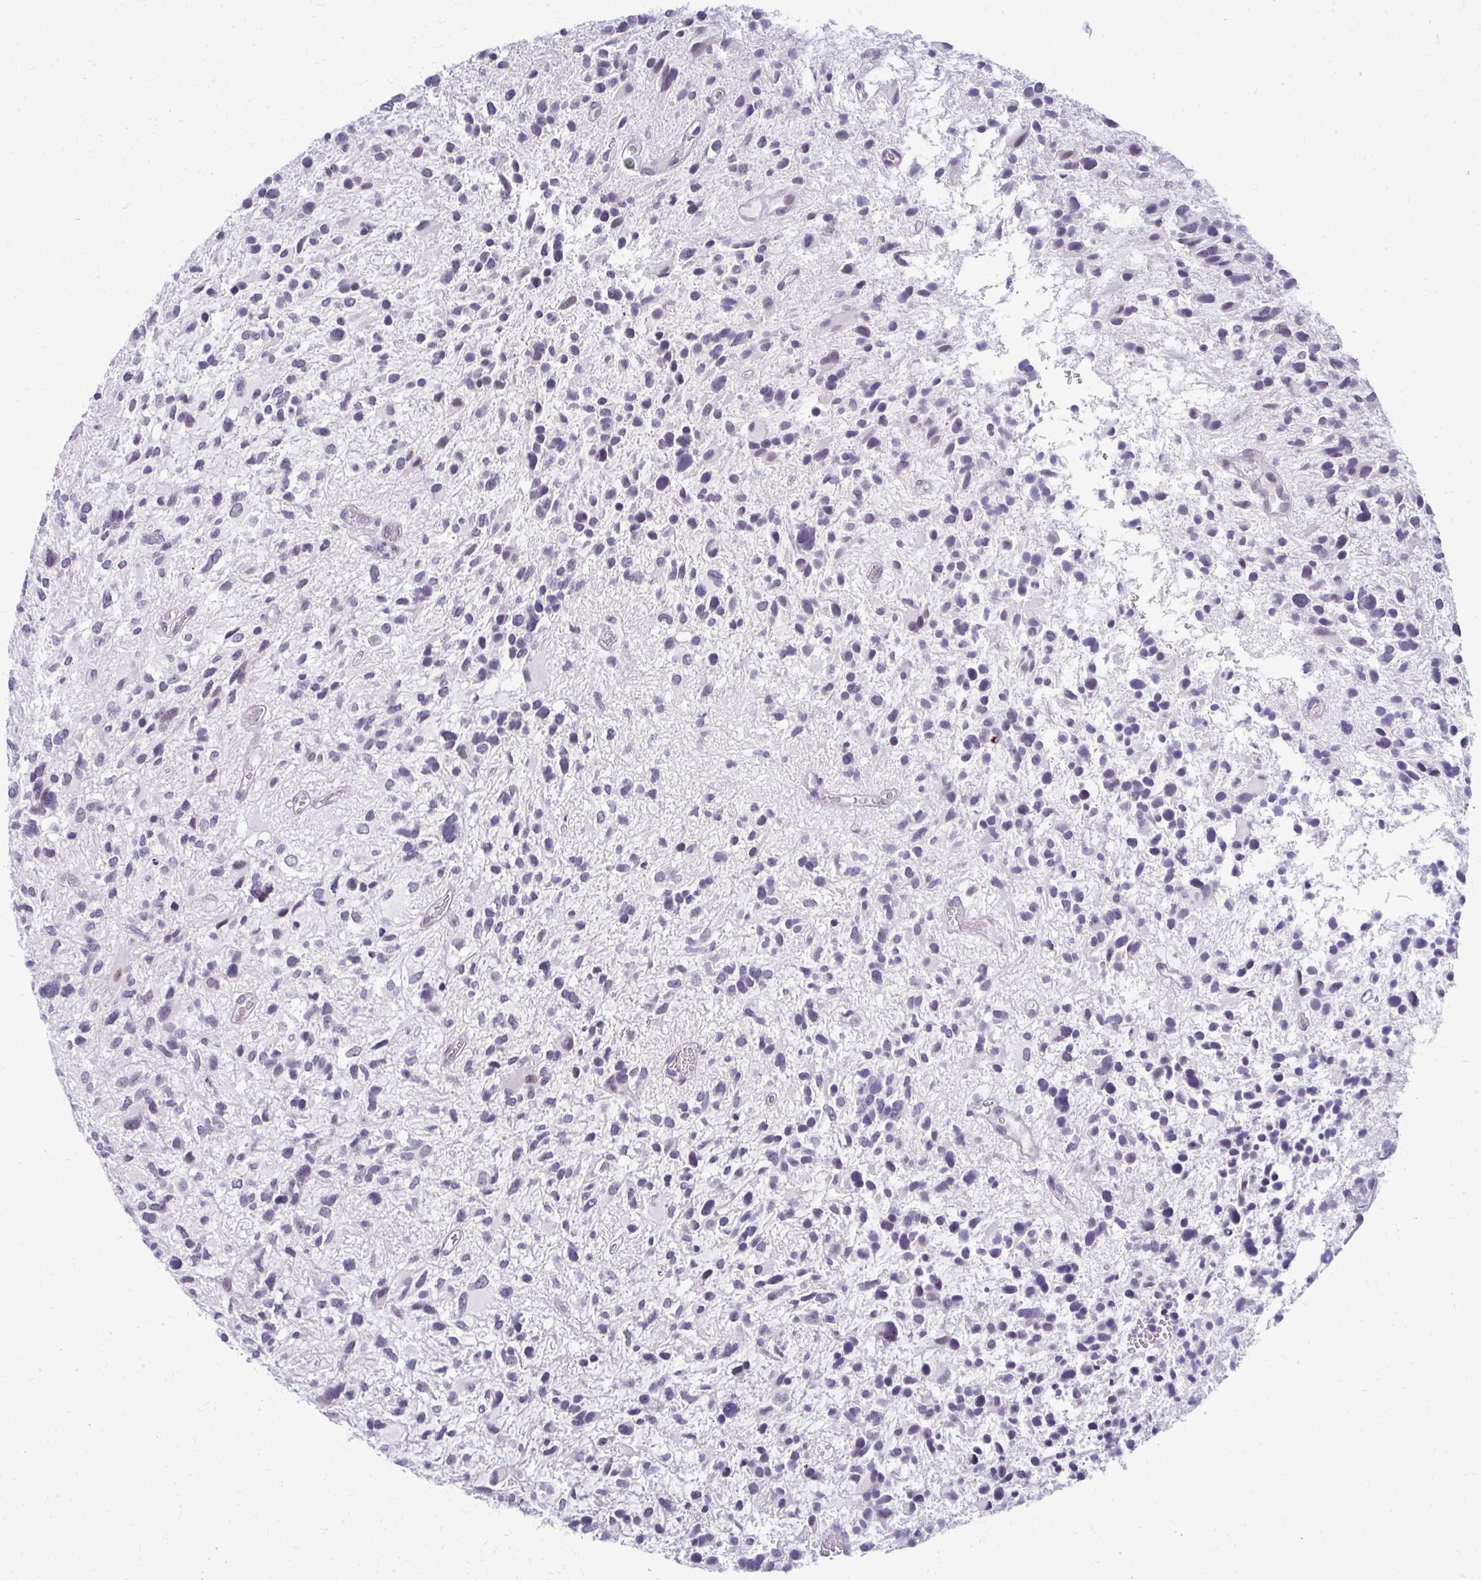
{"staining": {"intensity": "negative", "quantity": "none", "location": "none"}, "tissue": "glioma", "cell_type": "Tumor cells", "image_type": "cancer", "snomed": [{"axis": "morphology", "description": "Glioma, malignant, High grade"}, {"axis": "topography", "description": "Brain"}], "caption": "This is a image of IHC staining of malignant glioma (high-grade), which shows no staining in tumor cells. (DAB (3,3'-diaminobenzidine) immunohistochemistry (IHC), high magnification).", "gene": "TEX33", "patient": {"sex": "female", "age": 11}}